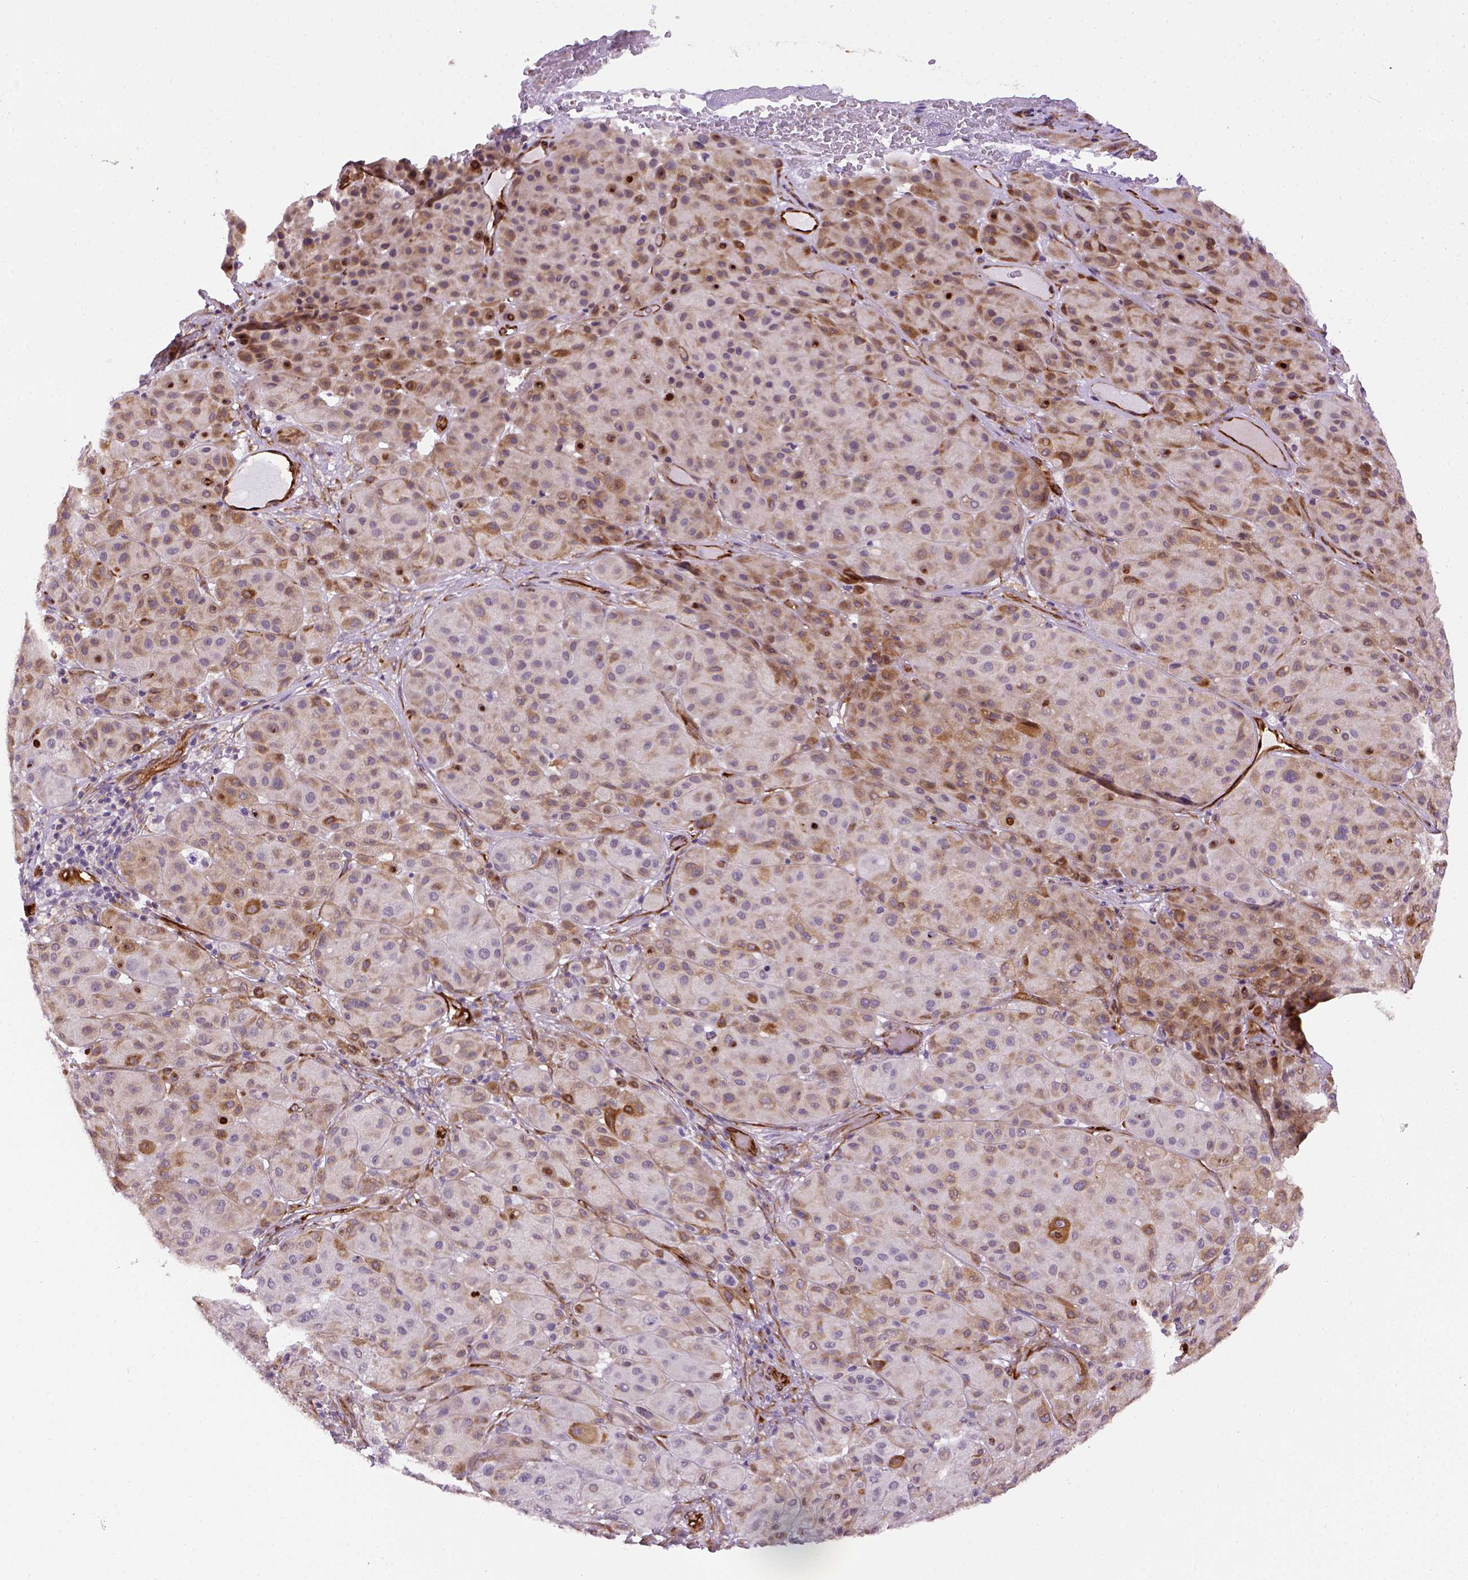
{"staining": {"intensity": "moderate", "quantity": ">75%", "location": "cytoplasmic/membranous"}, "tissue": "melanoma", "cell_type": "Tumor cells", "image_type": "cancer", "snomed": [{"axis": "morphology", "description": "Malignant melanoma, Metastatic site"}, {"axis": "topography", "description": "Smooth muscle"}], "caption": "This is an image of IHC staining of malignant melanoma (metastatic site), which shows moderate positivity in the cytoplasmic/membranous of tumor cells.", "gene": "KAZN", "patient": {"sex": "male", "age": 41}}